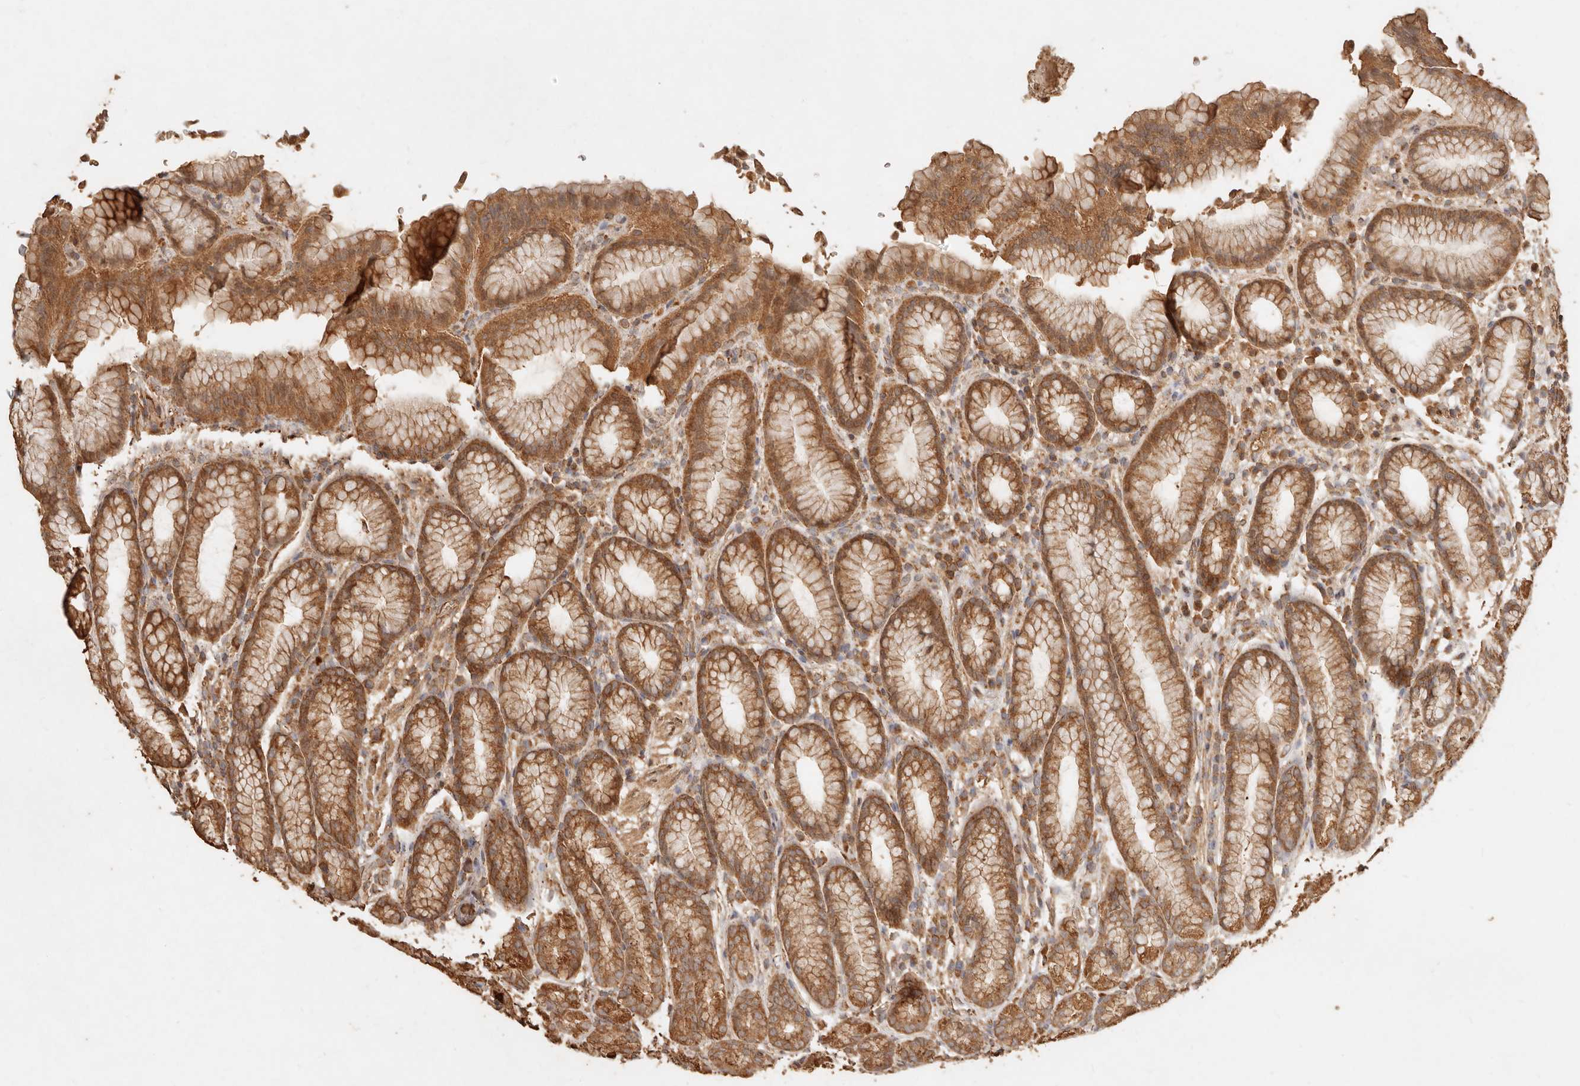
{"staining": {"intensity": "strong", "quantity": ">75%", "location": "cytoplasmic/membranous"}, "tissue": "stomach", "cell_type": "Glandular cells", "image_type": "normal", "snomed": [{"axis": "morphology", "description": "Normal tissue, NOS"}, {"axis": "topography", "description": "Stomach"}], "caption": "Strong cytoplasmic/membranous protein expression is seen in approximately >75% of glandular cells in stomach.", "gene": "FAM180B", "patient": {"sex": "male", "age": 42}}